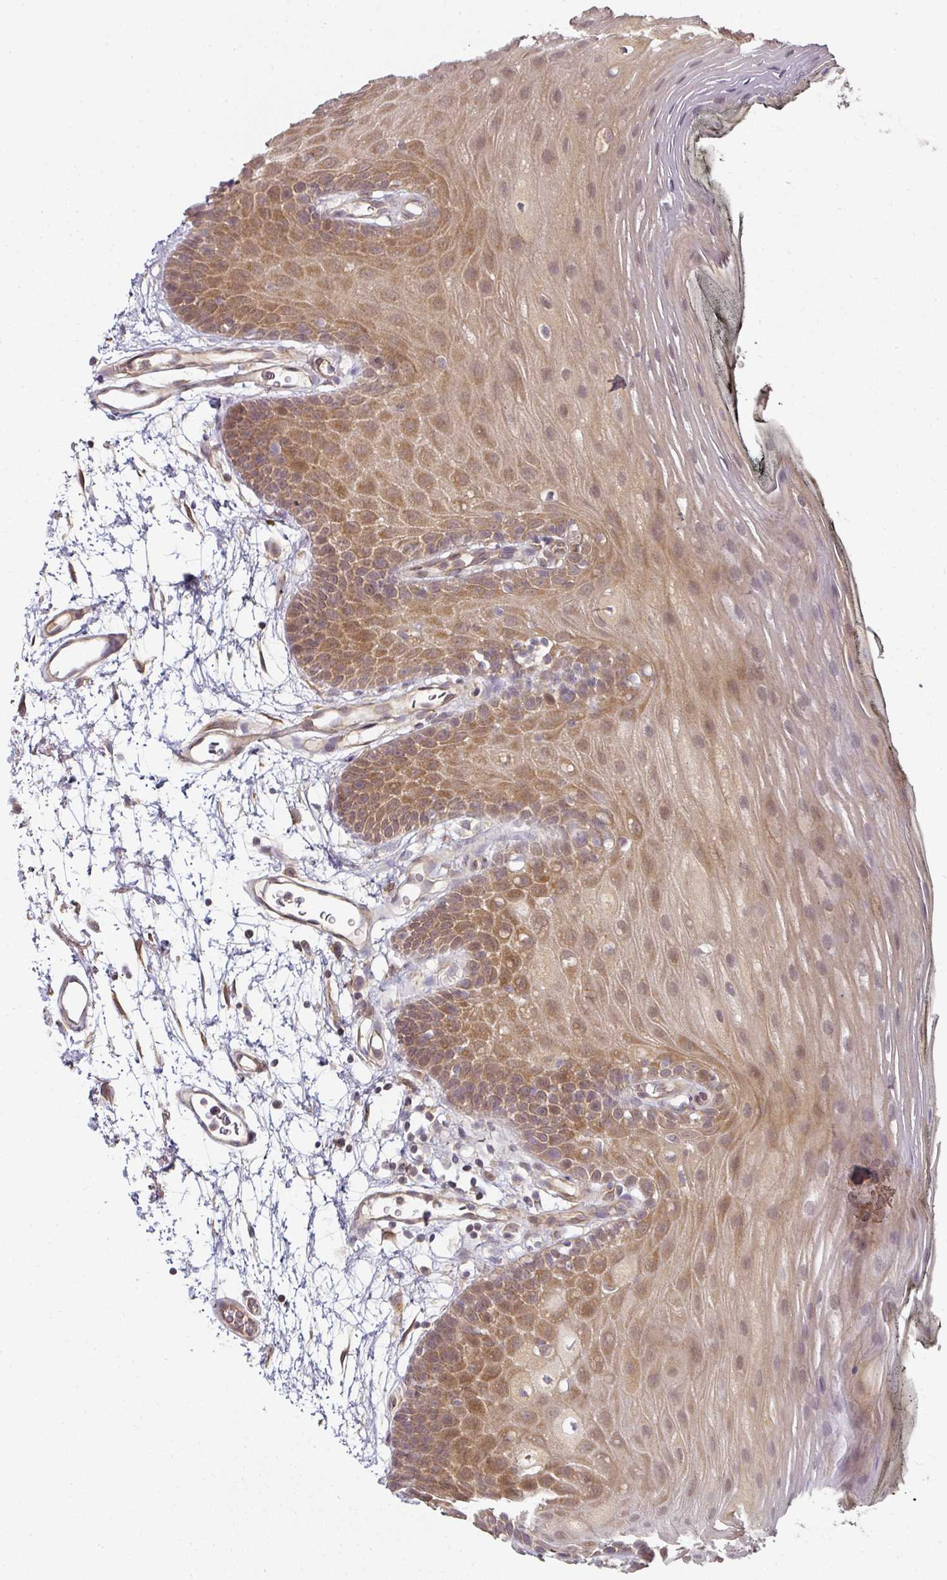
{"staining": {"intensity": "moderate", "quantity": "25%-75%", "location": "cytoplasmic/membranous,nuclear"}, "tissue": "oral mucosa", "cell_type": "Squamous epithelial cells", "image_type": "normal", "snomed": [{"axis": "morphology", "description": "Normal tissue, NOS"}, {"axis": "topography", "description": "Oral tissue"}, {"axis": "topography", "description": "Tounge, NOS"}], "caption": "High-power microscopy captured an IHC photomicrograph of unremarkable oral mucosa, revealing moderate cytoplasmic/membranous,nuclear positivity in about 25%-75% of squamous epithelial cells. (brown staining indicates protein expression, while blue staining denotes nuclei).", "gene": "MAP2K2", "patient": {"sex": "female", "age": 81}}